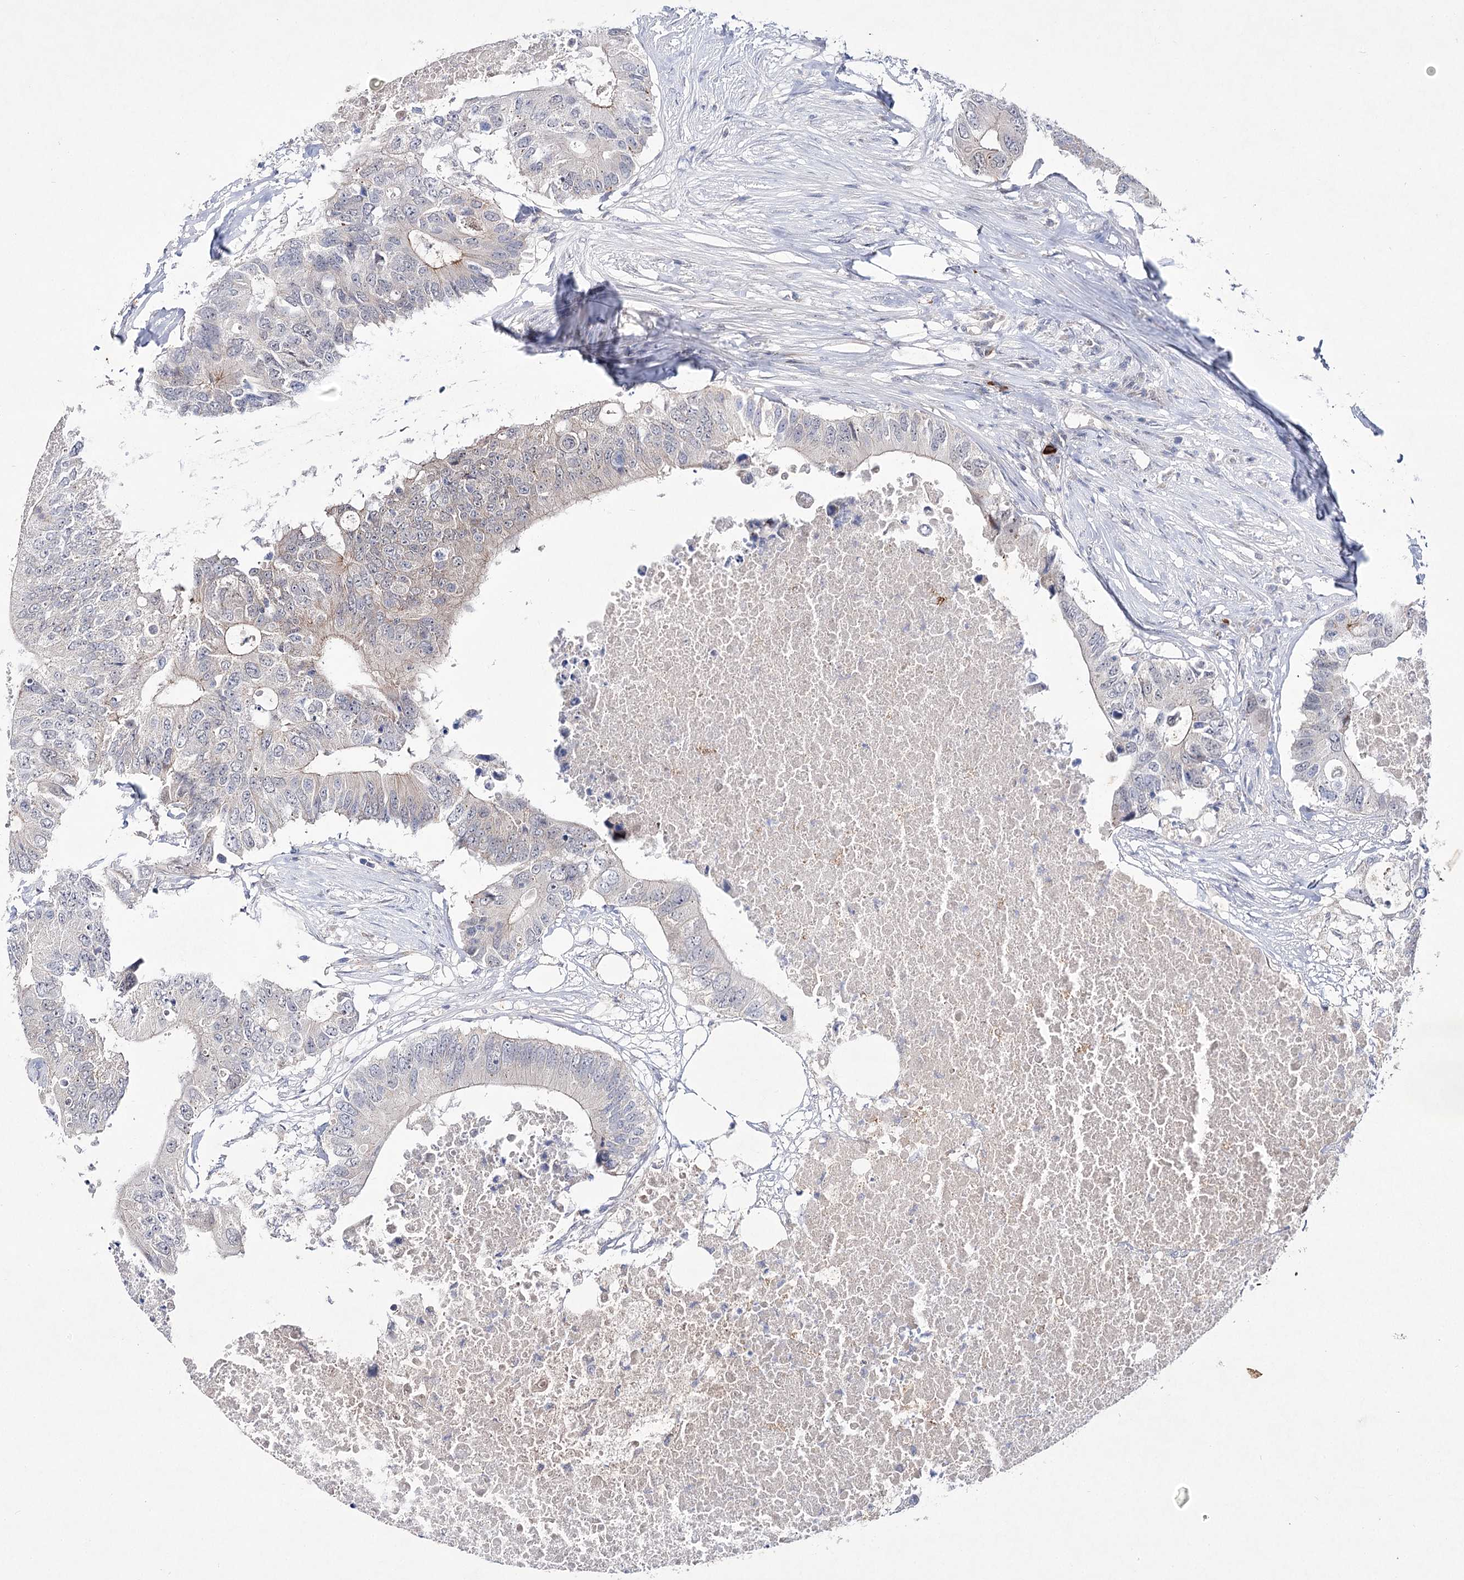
{"staining": {"intensity": "negative", "quantity": "none", "location": "none"}, "tissue": "colorectal cancer", "cell_type": "Tumor cells", "image_type": "cancer", "snomed": [{"axis": "morphology", "description": "Adenocarcinoma, NOS"}, {"axis": "topography", "description": "Colon"}], "caption": "Immunohistochemistry (IHC) of adenocarcinoma (colorectal) reveals no expression in tumor cells.", "gene": "ARHGAP32", "patient": {"sex": "male", "age": 71}}